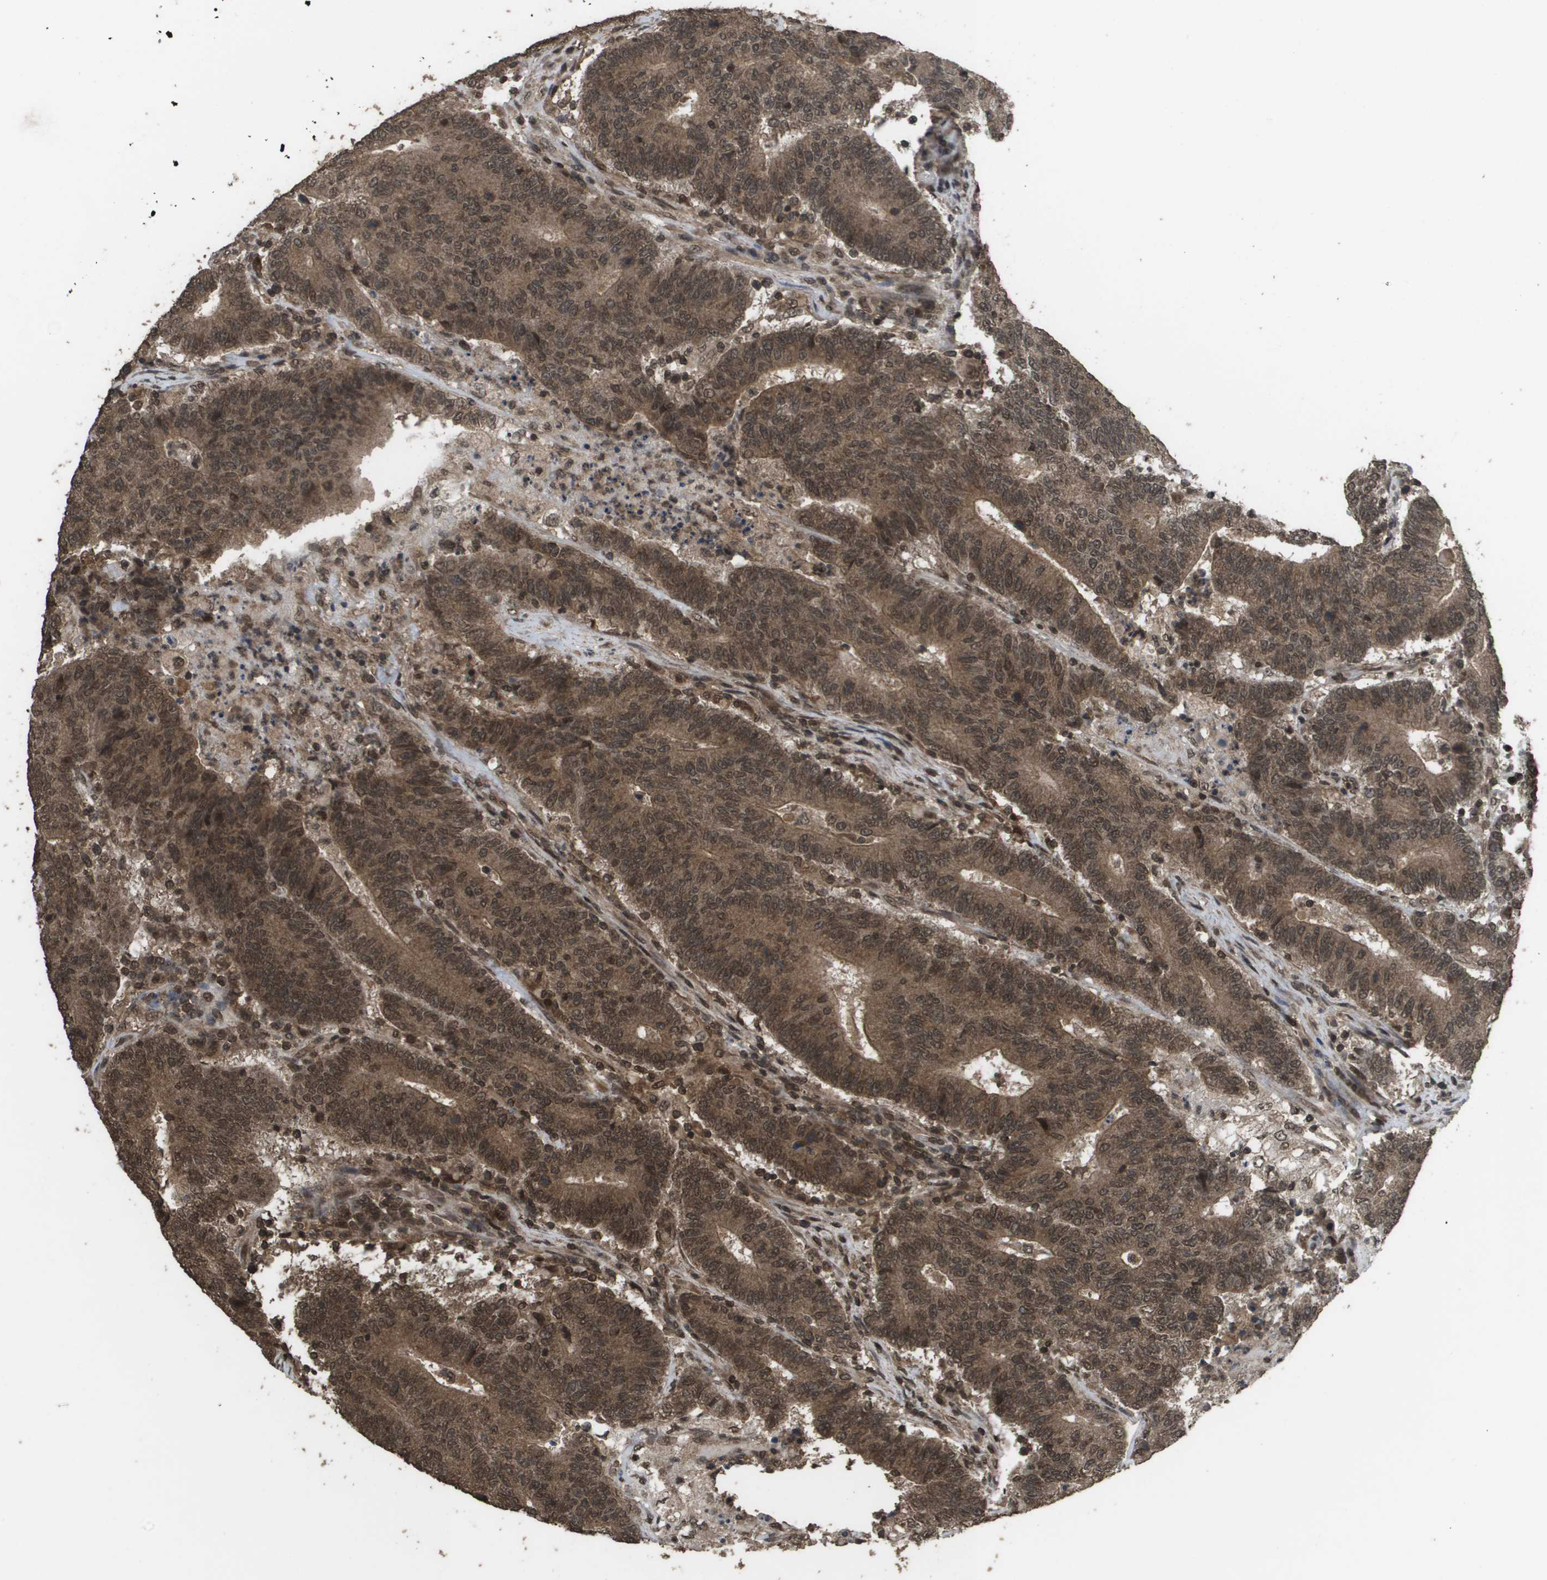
{"staining": {"intensity": "moderate", "quantity": ">75%", "location": "cytoplasmic/membranous,nuclear"}, "tissue": "colorectal cancer", "cell_type": "Tumor cells", "image_type": "cancer", "snomed": [{"axis": "morphology", "description": "Normal tissue, NOS"}, {"axis": "morphology", "description": "Adenocarcinoma, NOS"}, {"axis": "topography", "description": "Colon"}], "caption": "Human colorectal adenocarcinoma stained with a brown dye demonstrates moderate cytoplasmic/membranous and nuclear positive staining in approximately >75% of tumor cells.", "gene": "AXIN2", "patient": {"sex": "female", "age": 75}}